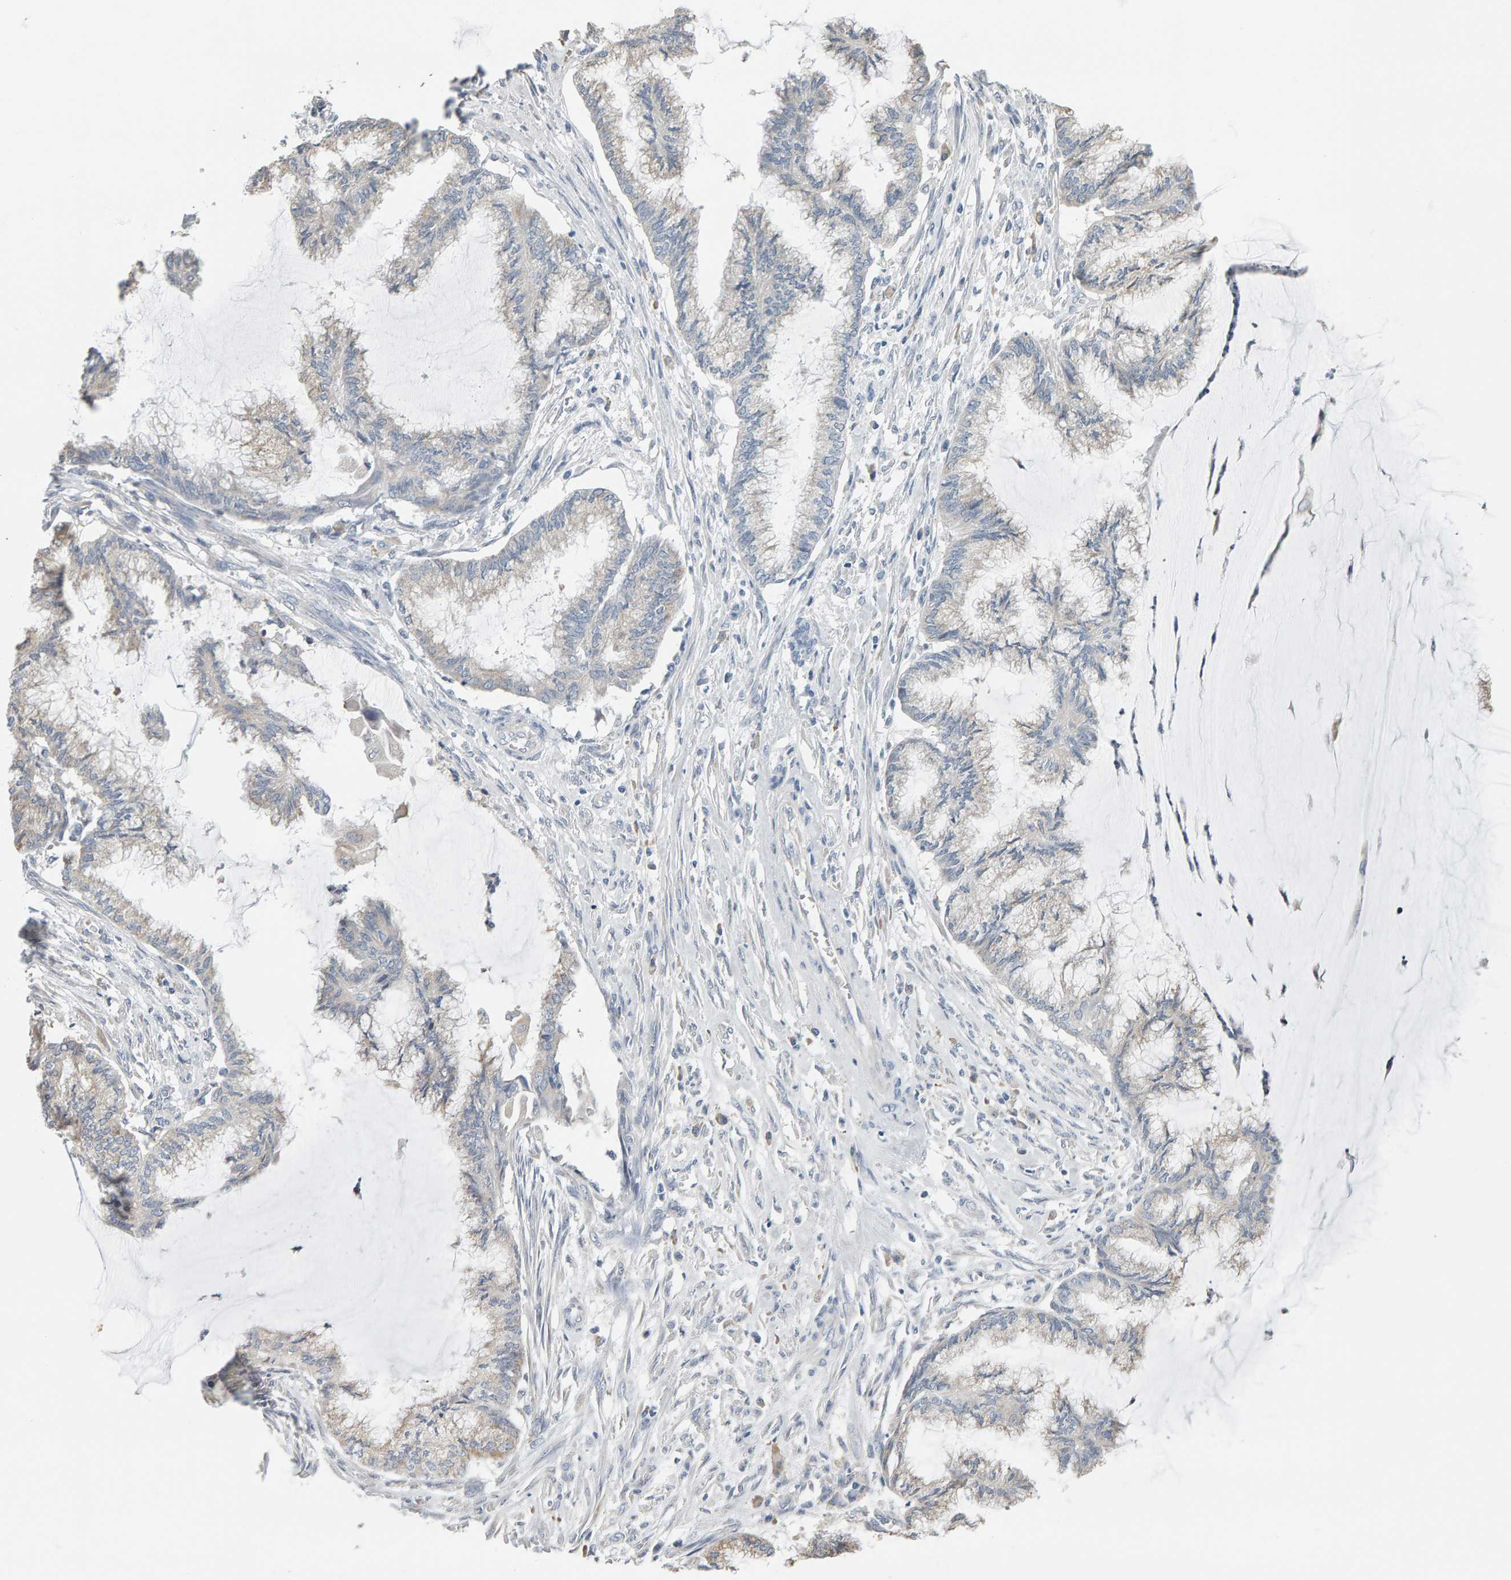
{"staining": {"intensity": "weak", "quantity": "<25%", "location": "cytoplasmic/membranous"}, "tissue": "endometrial cancer", "cell_type": "Tumor cells", "image_type": "cancer", "snomed": [{"axis": "morphology", "description": "Adenocarcinoma, NOS"}, {"axis": "topography", "description": "Endometrium"}], "caption": "There is no significant positivity in tumor cells of adenocarcinoma (endometrial).", "gene": "ADHFE1", "patient": {"sex": "female", "age": 86}}